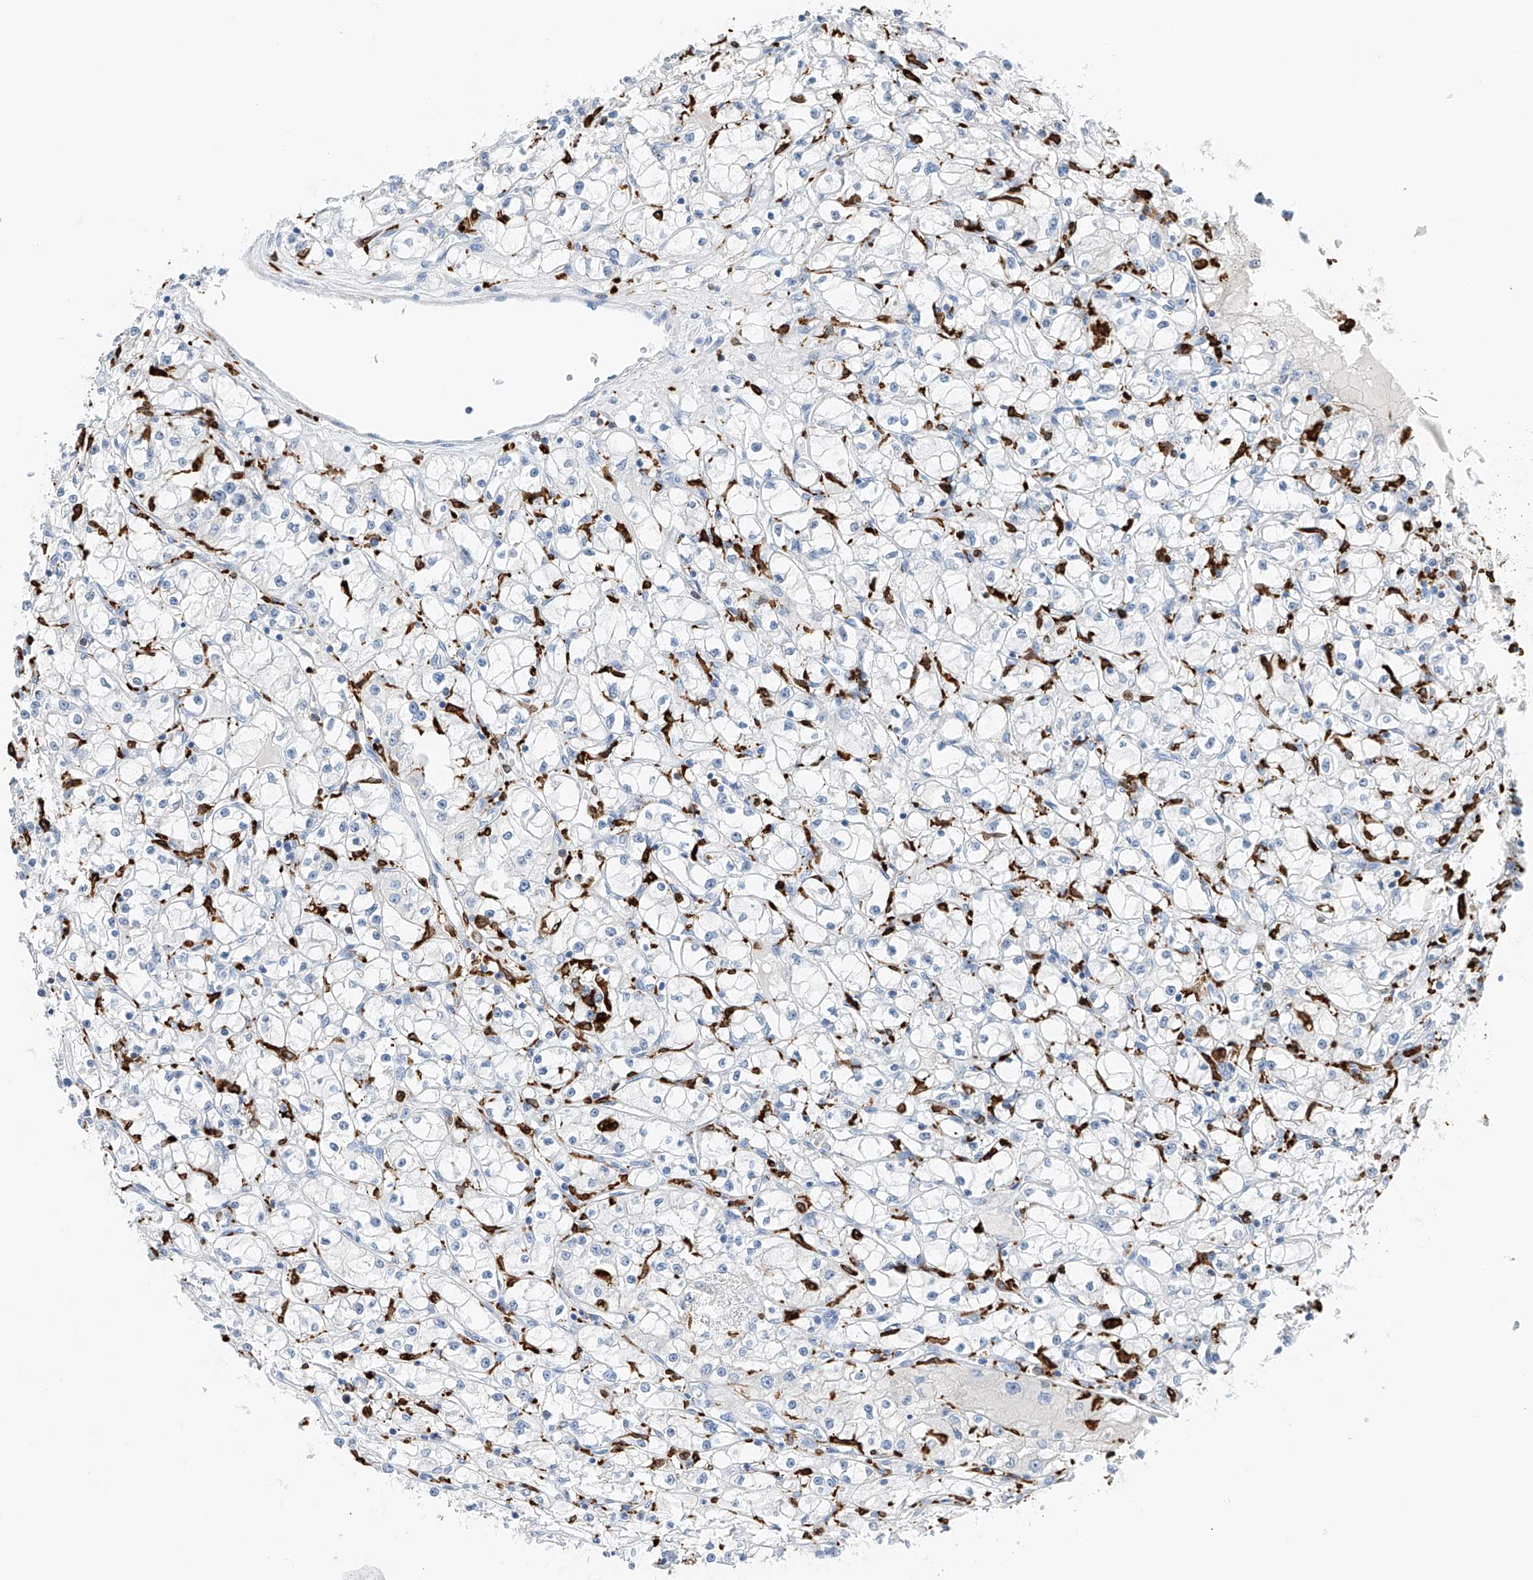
{"staining": {"intensity": "negative", "quantity": "none", "location": "none"}, "tissue": "renal cancer", "cell_type": "Tumor cells", "image_type": "cancer", "snomed": [{"axis": "morphology", "description": "Adenocarcinoma, NOS"}, {"axis": "topography", "description": "Kidney"}], "caption": "The image displays no significant staining in tumor cells of renal cancer. Brightfield microscopy of IHC stained with DAB (3,3'-diaminobenzidine) (brown) and hematoxylin (blue), captured at high magnification.", "gene": "TBXAS1", "patient": {"sex": "male", "age": 56}}